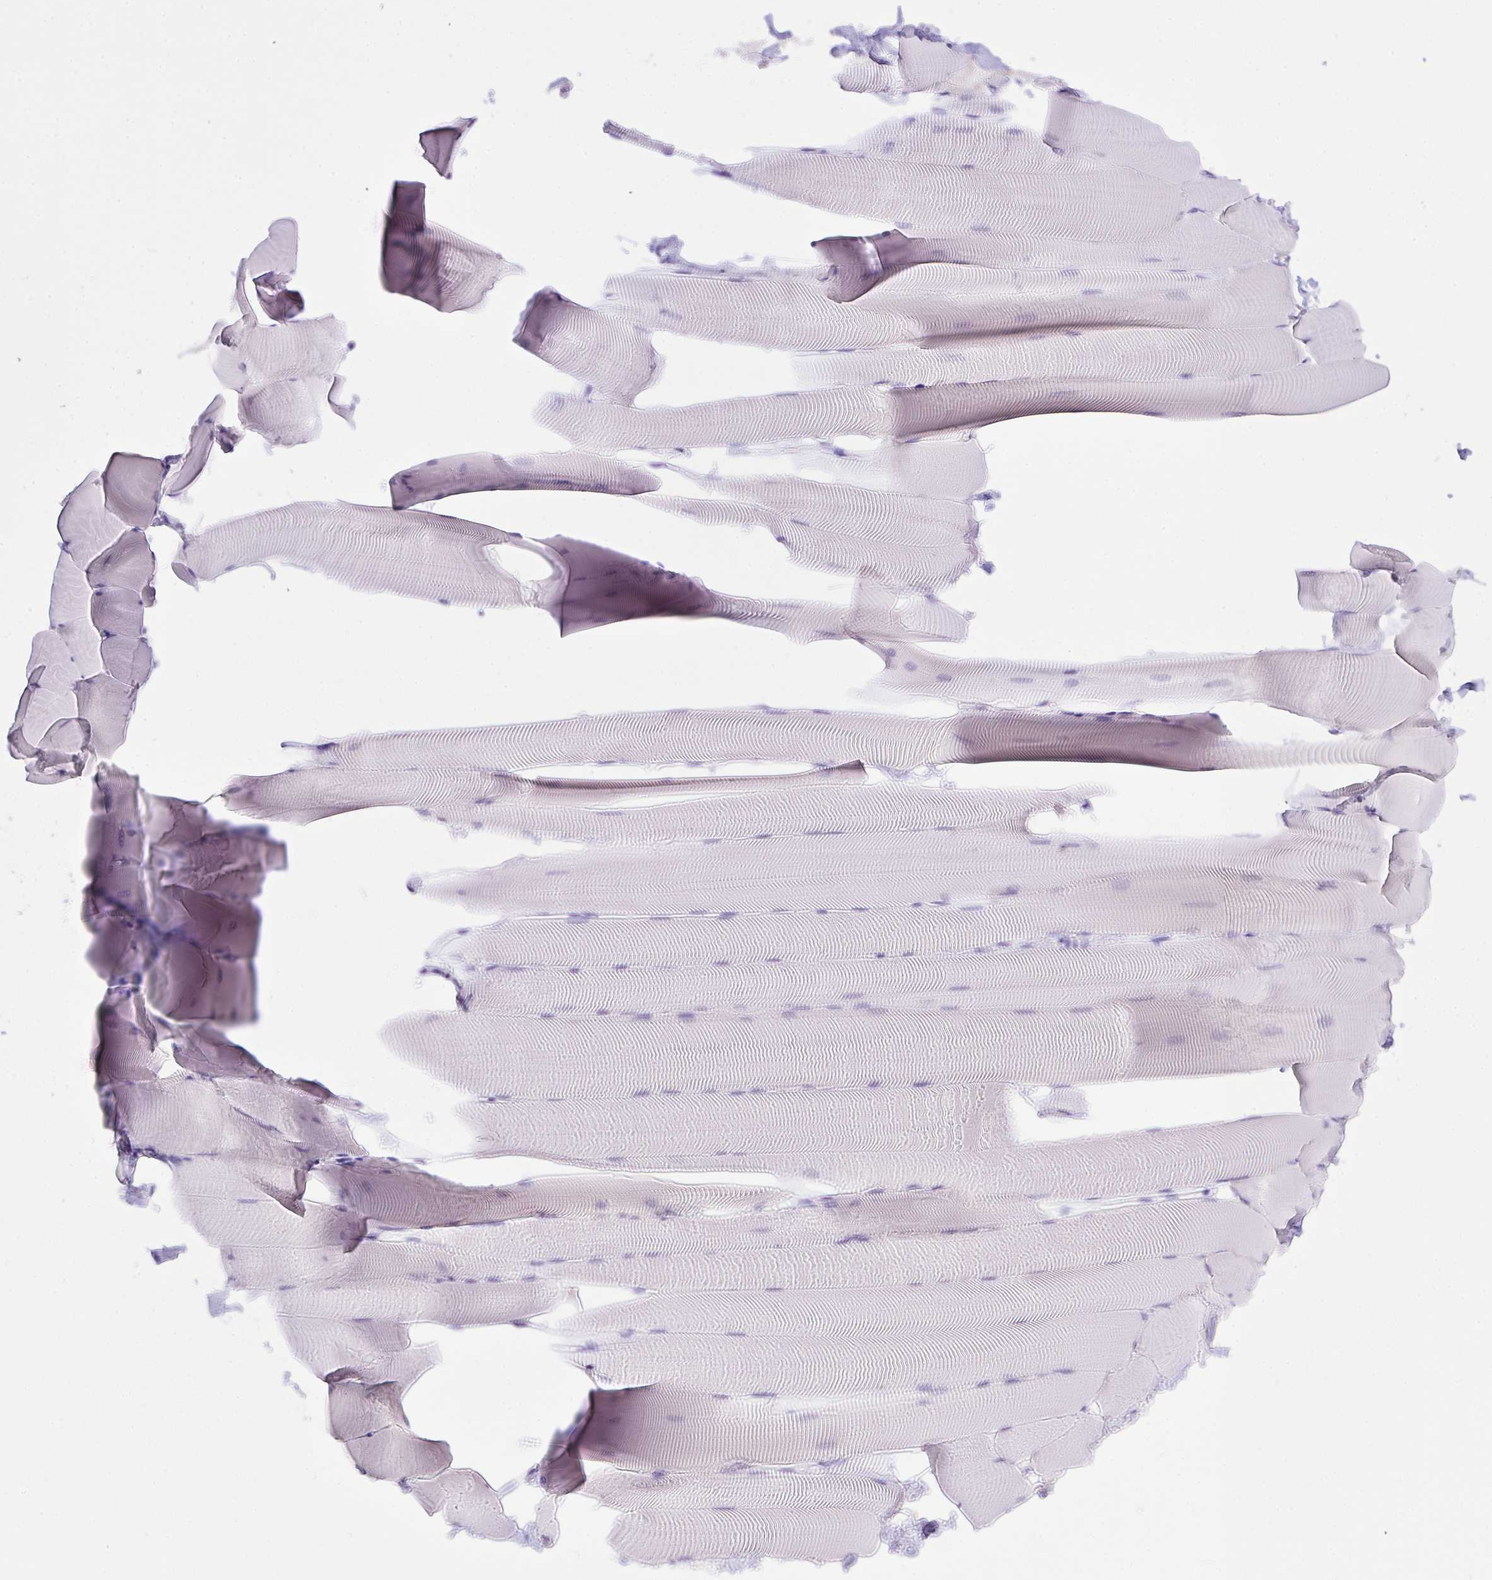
{"staining": {"intensity": "negative", "quantity": "none", "location": "none"}, "tissue": "skeletal muscle", "cell_type": "Myocytes", "image_type": "normal", "snomed": [{"axis": "morphology", "description": "Normal tissue, NOS"}, {"axis": "topography", "description": "Skeletal muscle"}], "caption": "High power microscopy photomicrograph of an immunohistochemistry (IHC) image of benign skeletal muscle, revealing no significant expression in myocytes. (Brightfield microscopy of DAB IHC at high magnification).", "gene": "CST11", "patient": {"sex": "male", "age": 25}}